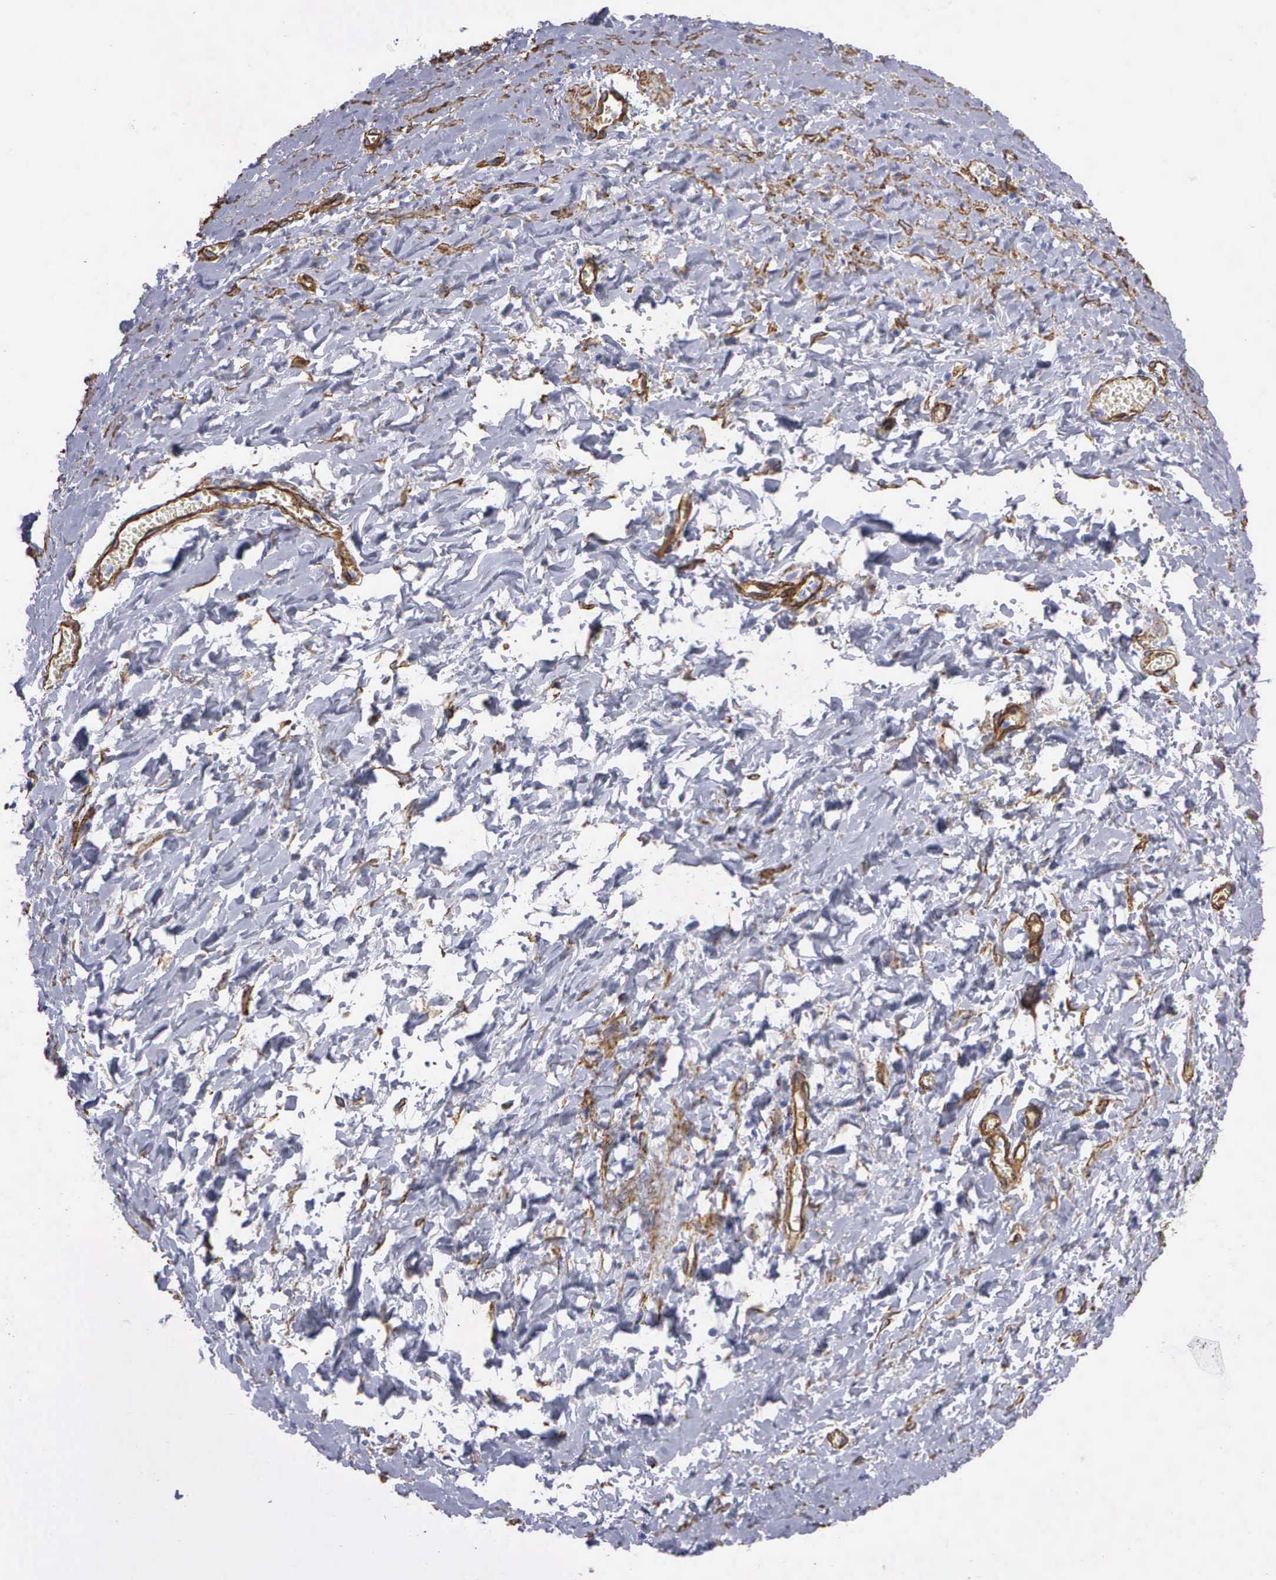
{"staining": {"intensity": "moderate", "quantity": ">75%", "location": "cytoplasmic/membranous"}, "tissue": "smooth muscle", "cell_type": "Smooth muscle cells", "image_type": "normal", "snomed": [{"axis": "morphology", "description": "Normal tissue, NOS"}, {"axis": "topography", "description": "Uterus"}], "caption": "About >75% of smooth muscle cells in unremarkable smooth muscle exhibit moderate cytoplasmic/membranous protein expression as visualized by brown immunohistochemical staining.", "gene": "MAGEB10", "patient": {"sex": "female", "age": 56}}